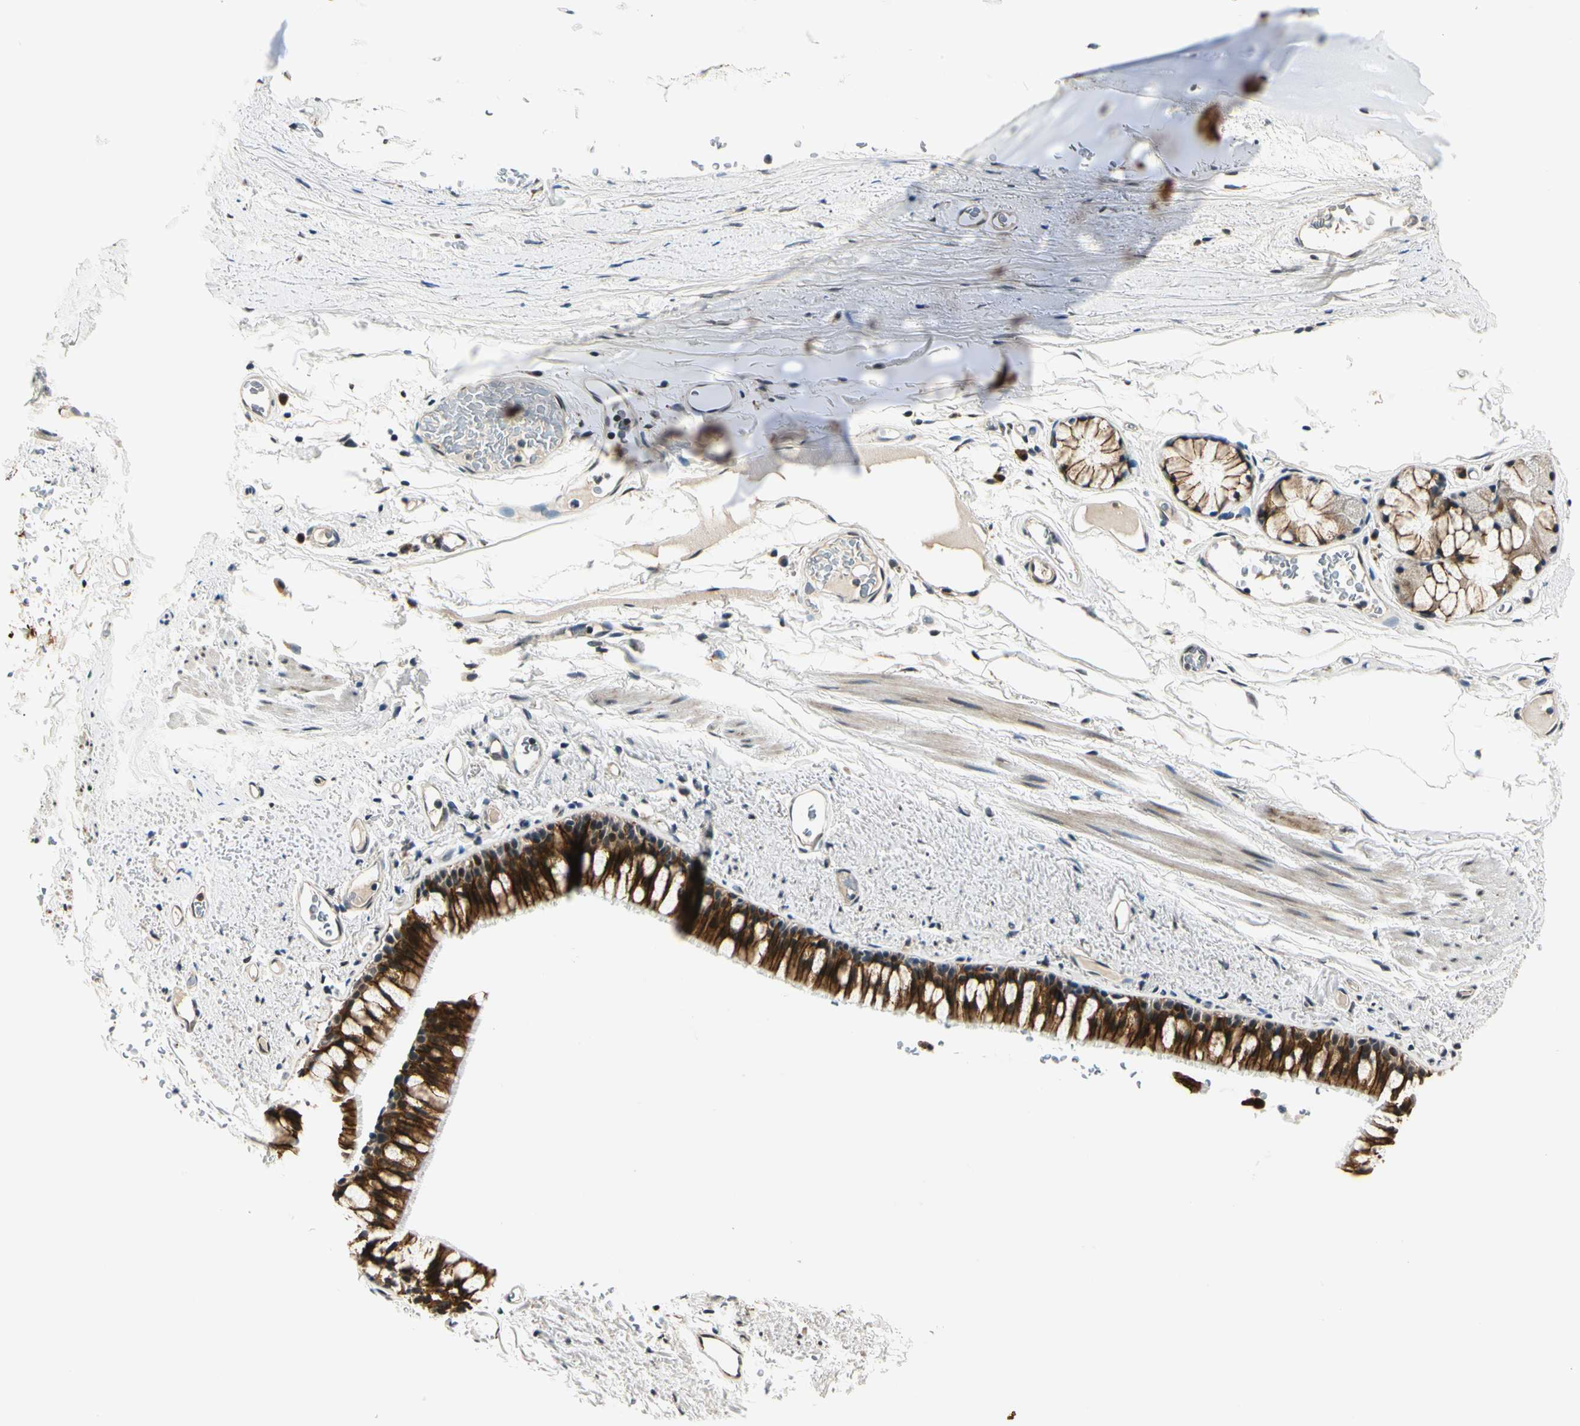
{"staining": {"intensity": "strong", "quantity": ">75%", "location": "cytoplasmic/membranous"}, "tissue": "bronchus", "cell_type": "Respiratory epithelial cells", "image_type": "normal", "snomed": [{"axis": "morphology", "description": "Normal tissue, NOS"}, {"axis": "topography", "description": "Bronchus"}], "caption": "Immunohistochemistry (DAB (3,3'-diaminobenzidine)) staining of benign human bronchus shows strong cytoplasmic/membranous protein staining in about >75% of respiratory epithelial cells.", "gene": "PDK2", "patient": {"sex": "female", "age": 73}}